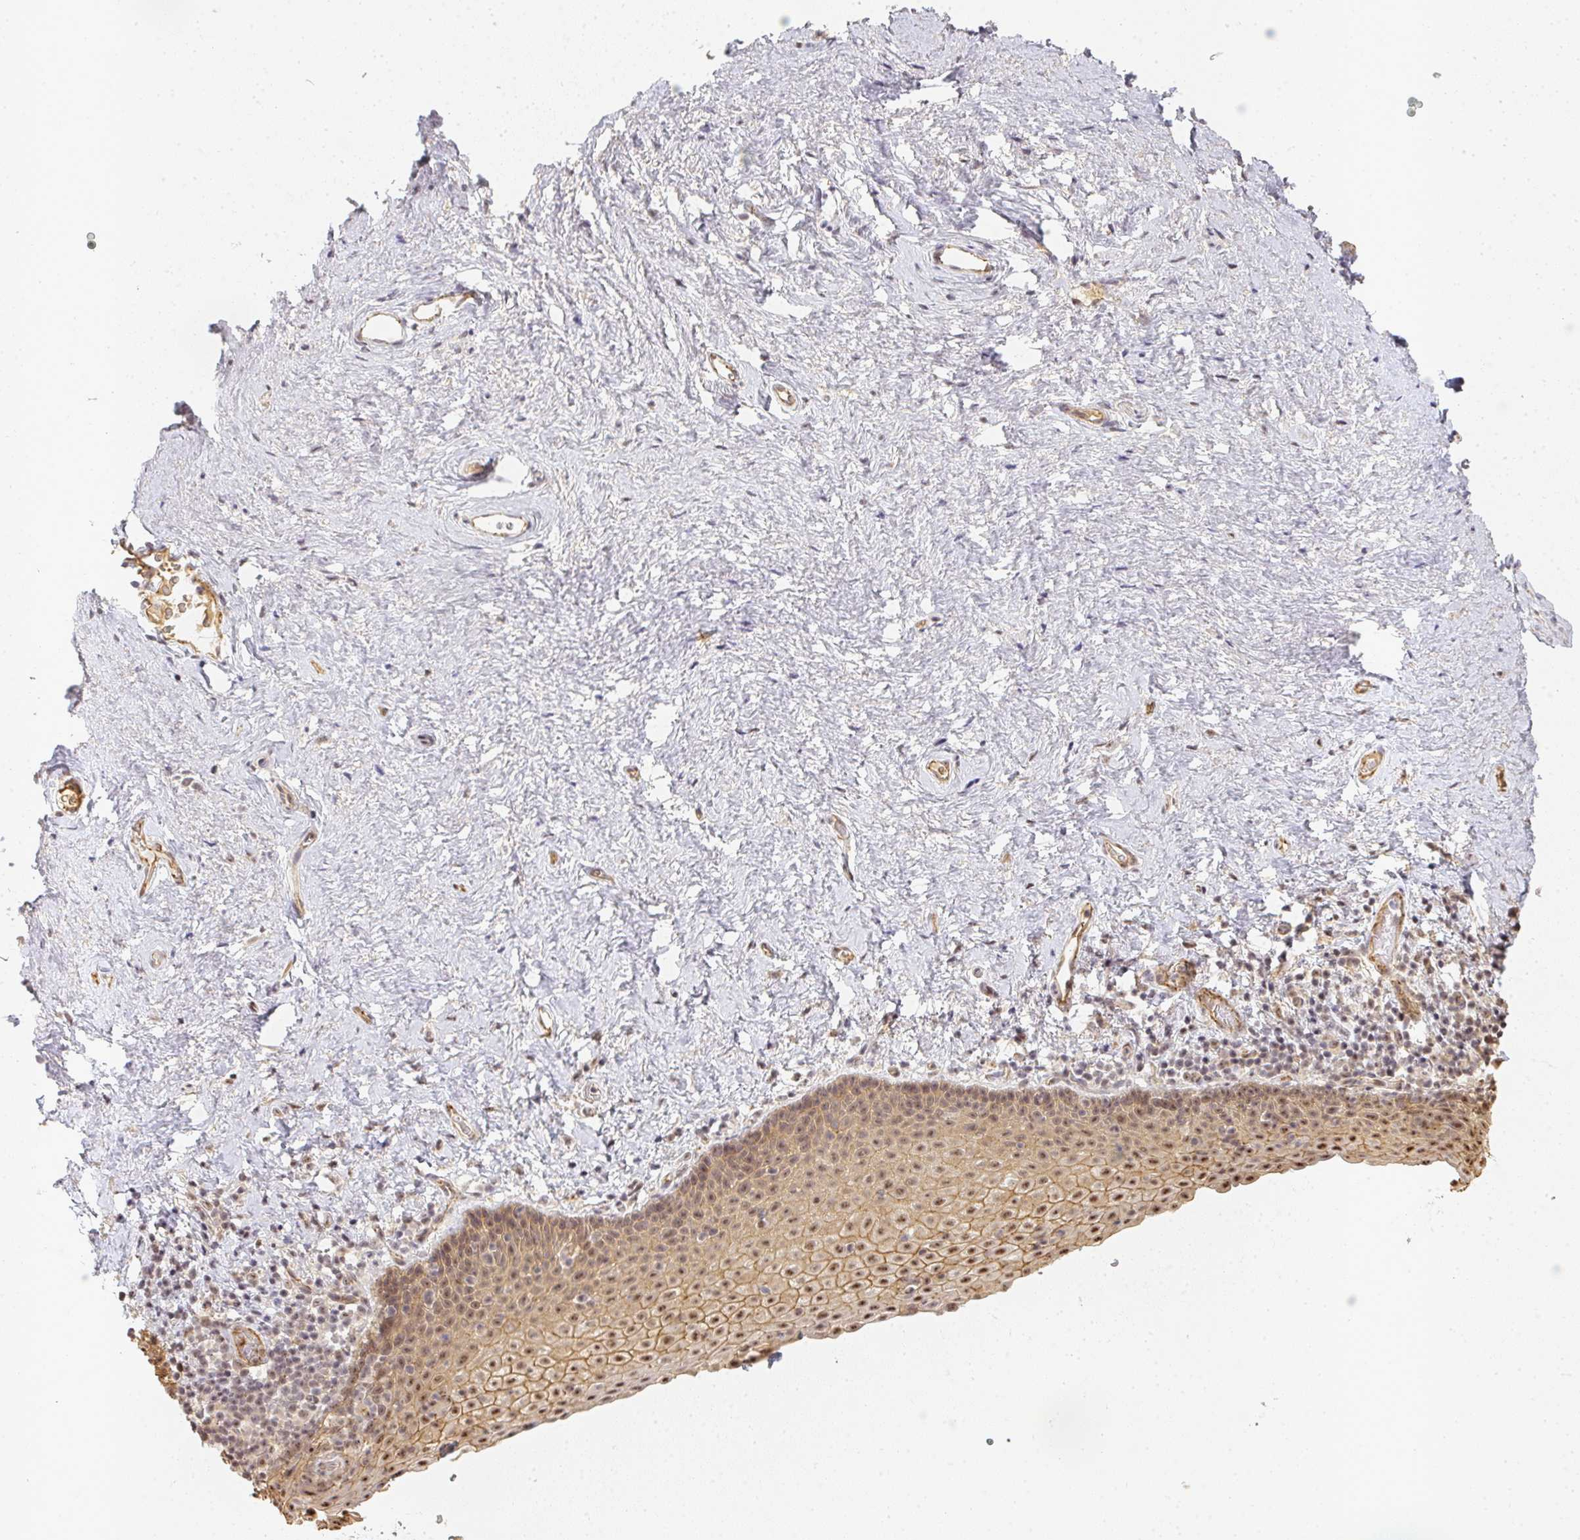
{"staining": {"intensity": "moderate", "quantity": "<25%", "location": "cytoplasmic/membranous,nuclear"}, "tissue": "vagina", "cell_type": "Squamous epithelial cells", "image_type": "normal", "snomed": [{"axis": "morphology", "description": "Normal tissue, NOS"}, {"axis": "topography", "description": "Vagina"}], "caption": "Vagina was stained to show a protein in brown. There is low levels of moderate cytoplasmic/membranous,nuclear positivity in about <25% of squamous epithelial cells. Nuclei are stained in blue.", "gene": "SLC35B3", "patient": {"sex": "female", "age": 61}}